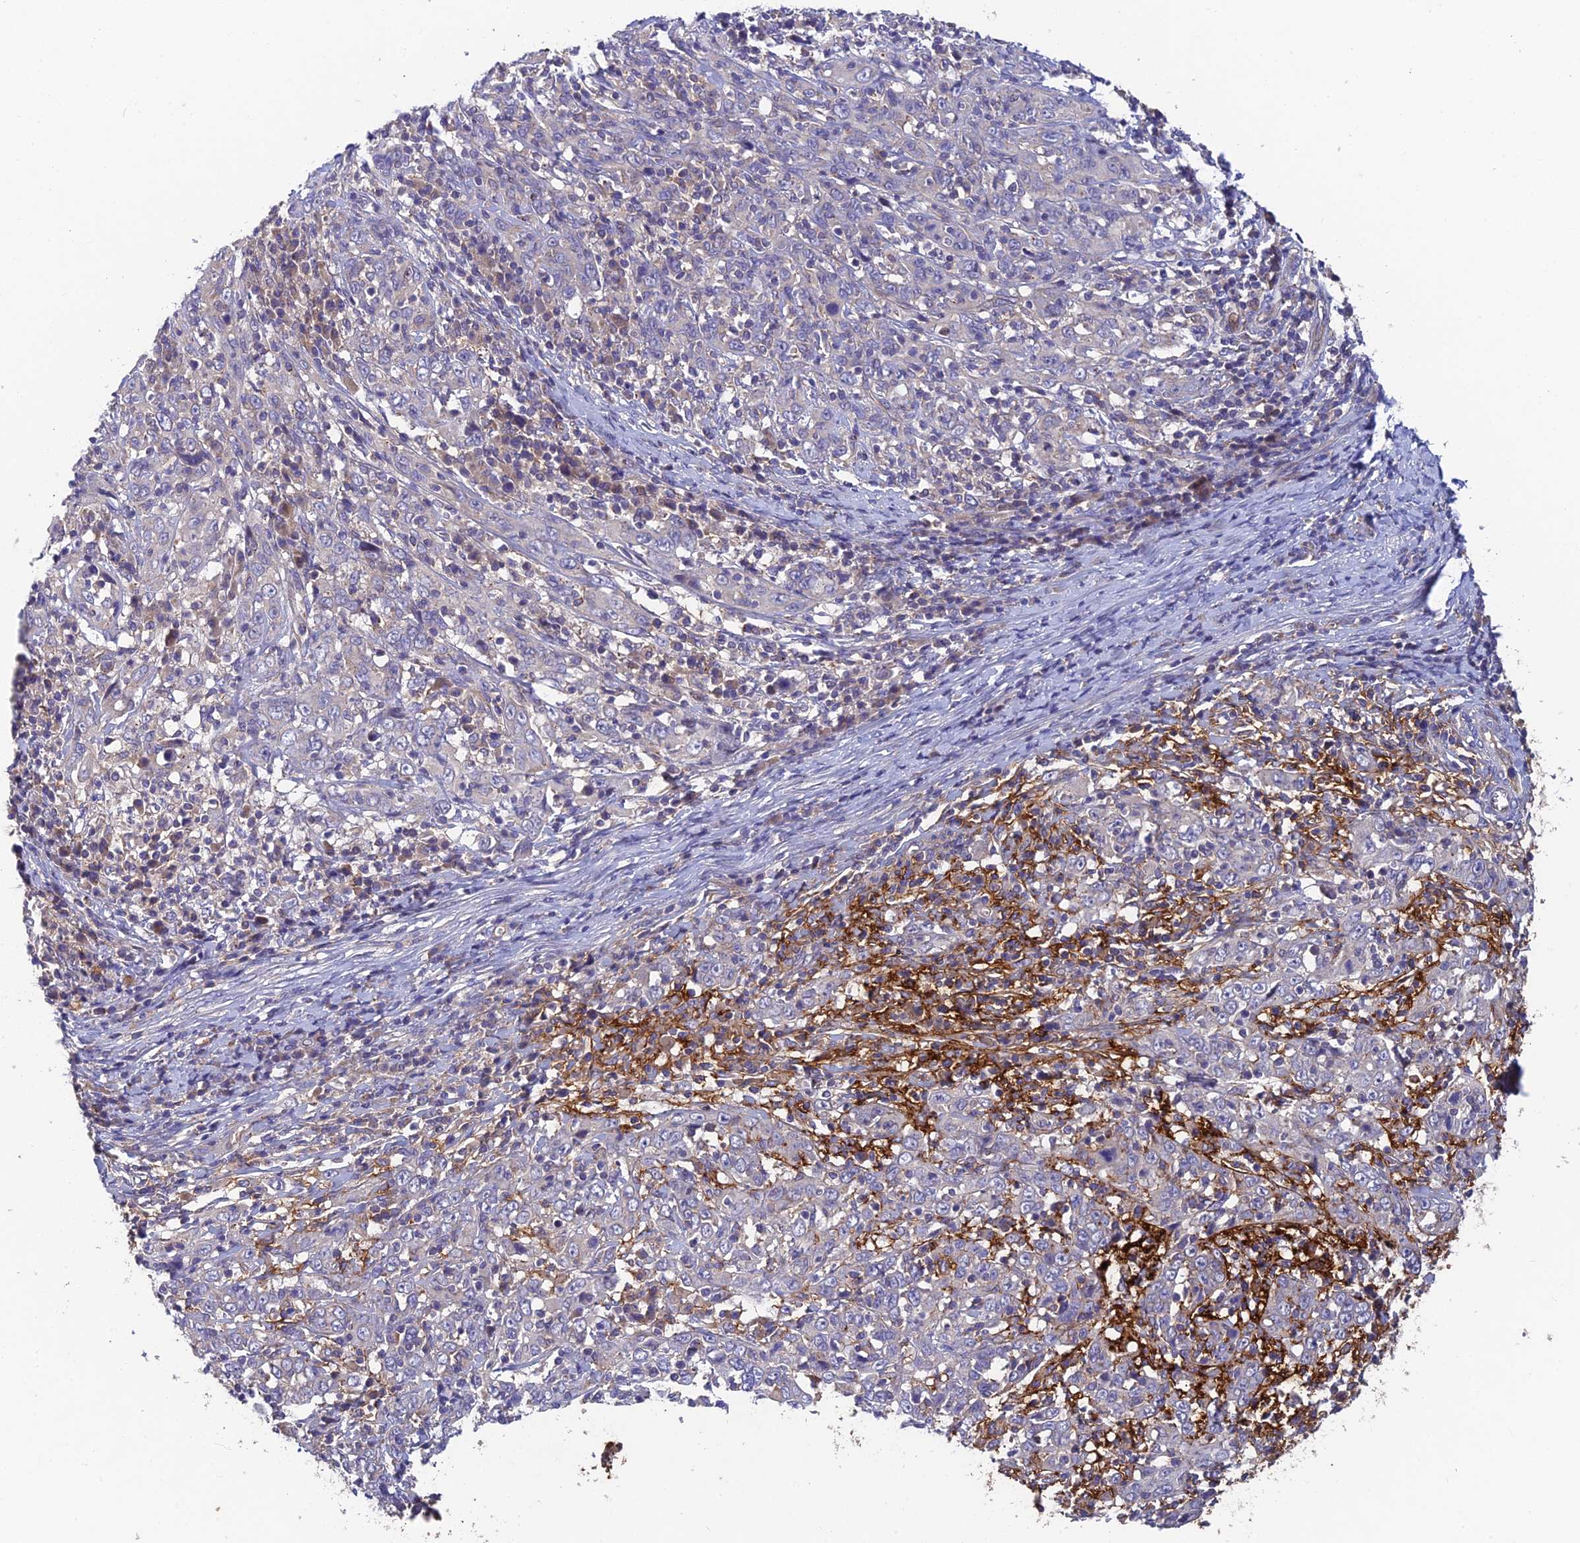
{"staining": {"intensity": "negative", "quantity": "none", "location": "none"}, "tissue": "cervical cancer", "cell_type": "Tumor cells", "image_type": "cancer", "snomed": [{"axis": "morphology", "description": "Squamous cell carcinoma, NOS"}, {"axis": "topography", "description": "Cervix"}], "caption": "Immunohistochemistry (IHC) of human squamous cell carcinoma (cervical) demonstrates no positivity in tumor cells.", "gene": "ADAMTS13", "patient": {"sex": "female", "age": 46}}